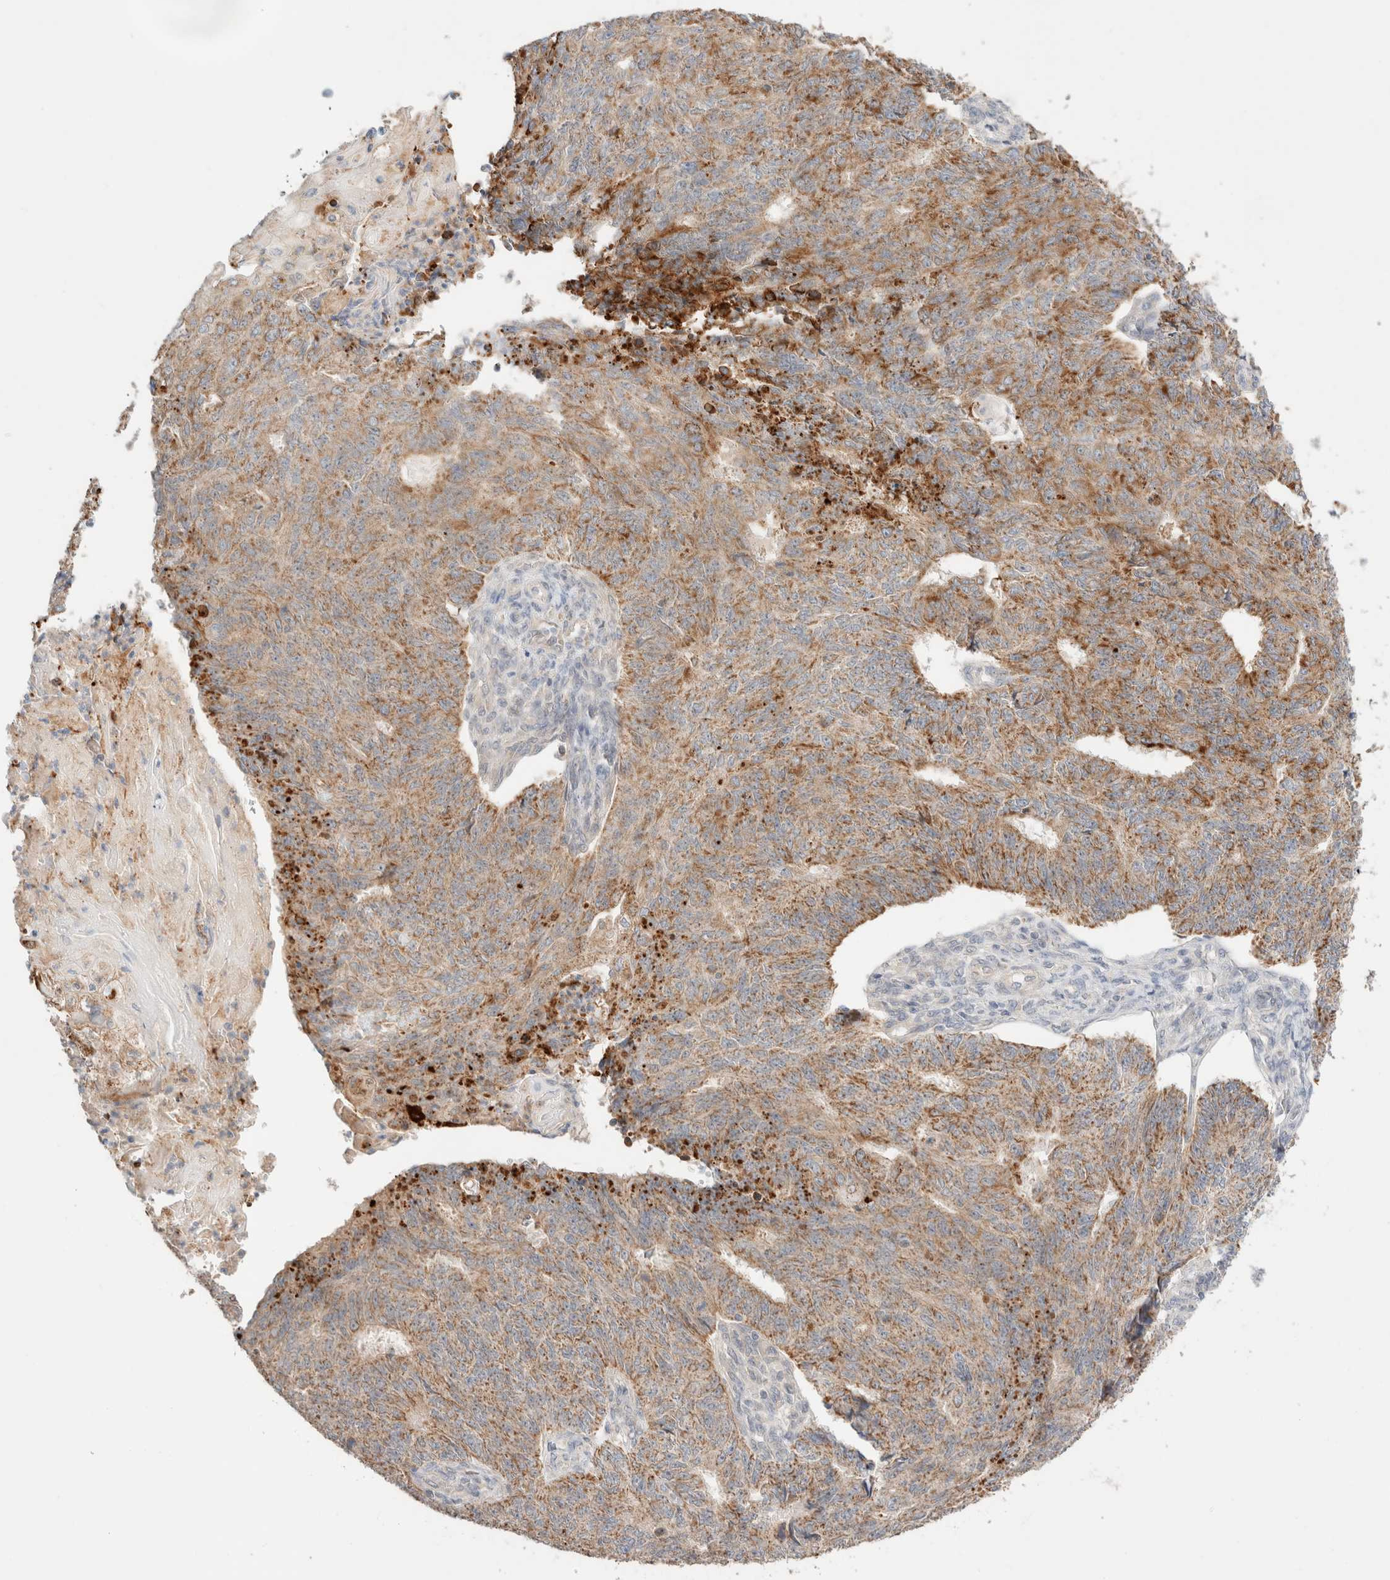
{"staining": {"intensity": "moderate", "quantity": ">75%", "location": "cytoplasmic/membranous"}, "tissue": "endometrial cancer", "cell_type": "Tumor cells", "image_type": "cancer", "snomed": [{"axis": "morphology", "description": "Adenocarcinoma, NOS"}, {"axis": "topography", "description": "Endometrium"}], "caption": "The immunohistochemical stain labels moderate cytoplasmic/membranous expression in tumor cells of adenocarcinoma (endometrial) tissue.", "gene": "TRIM41", "patient": {"sex": "female", "age": 32}}